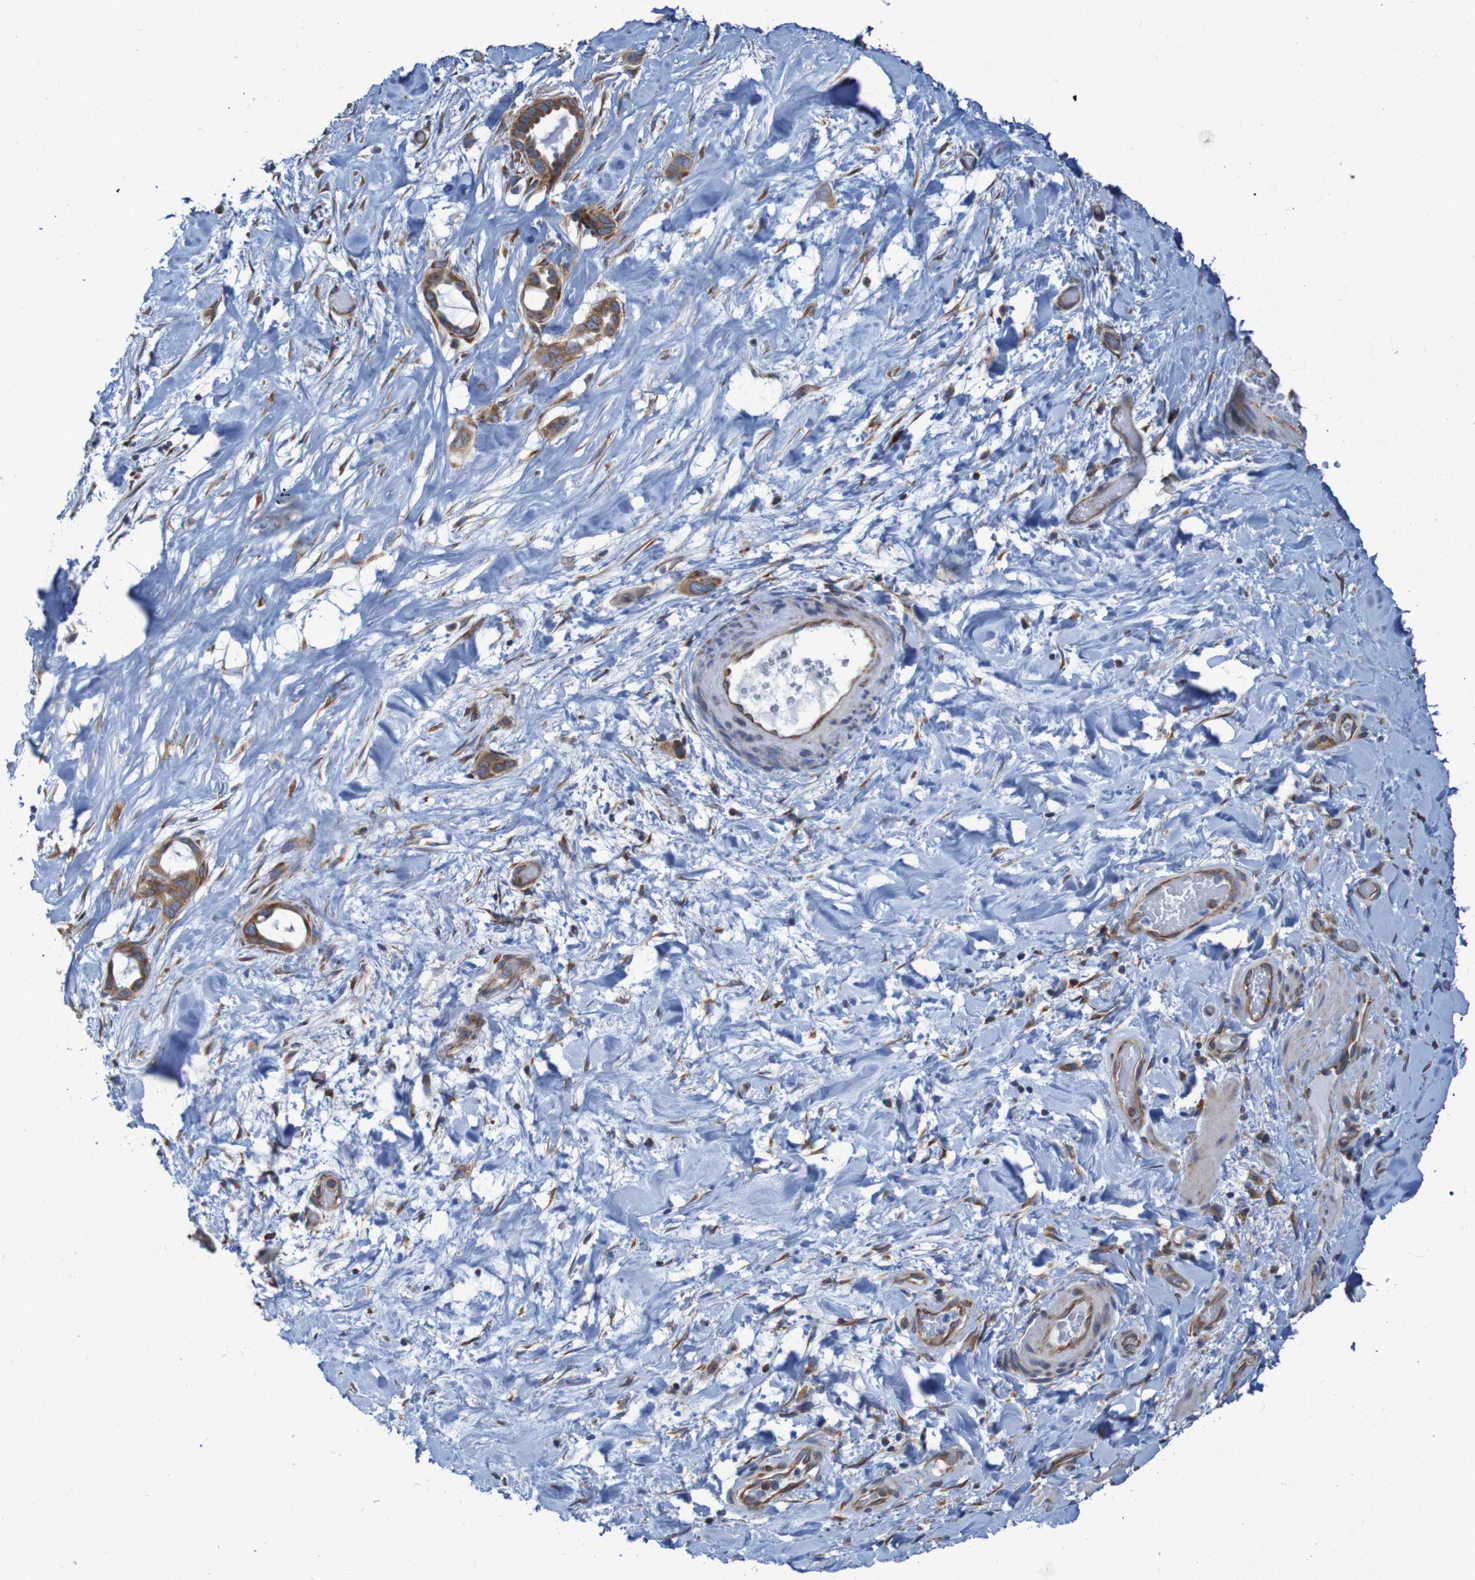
{"staining": {"intensity": "moderate", "quantity": ">75%", "location": "cytoplasmic/membranous"}, "tissue": "liver cancer", "cell_type": "Tumor cells", "image_type": "cancer", "snomed": [{"axis": "morphology", "description": "Cholangiocarcinoma"}, {"axis": "topography", "description": "Liver"}], "caption": "DAB (3,3'-diaminobenzidine) immunohistochemical staining of liver cancer demonstrates moderate cytoplasmic/membranous protein positivity in approximately >75% of tumor cells. Immunohistochemistry stains the protein of interest in brown and the nuclei are stained blue.", "gene": "RPL10", "patient": {"sex": "female", "age": 65}}